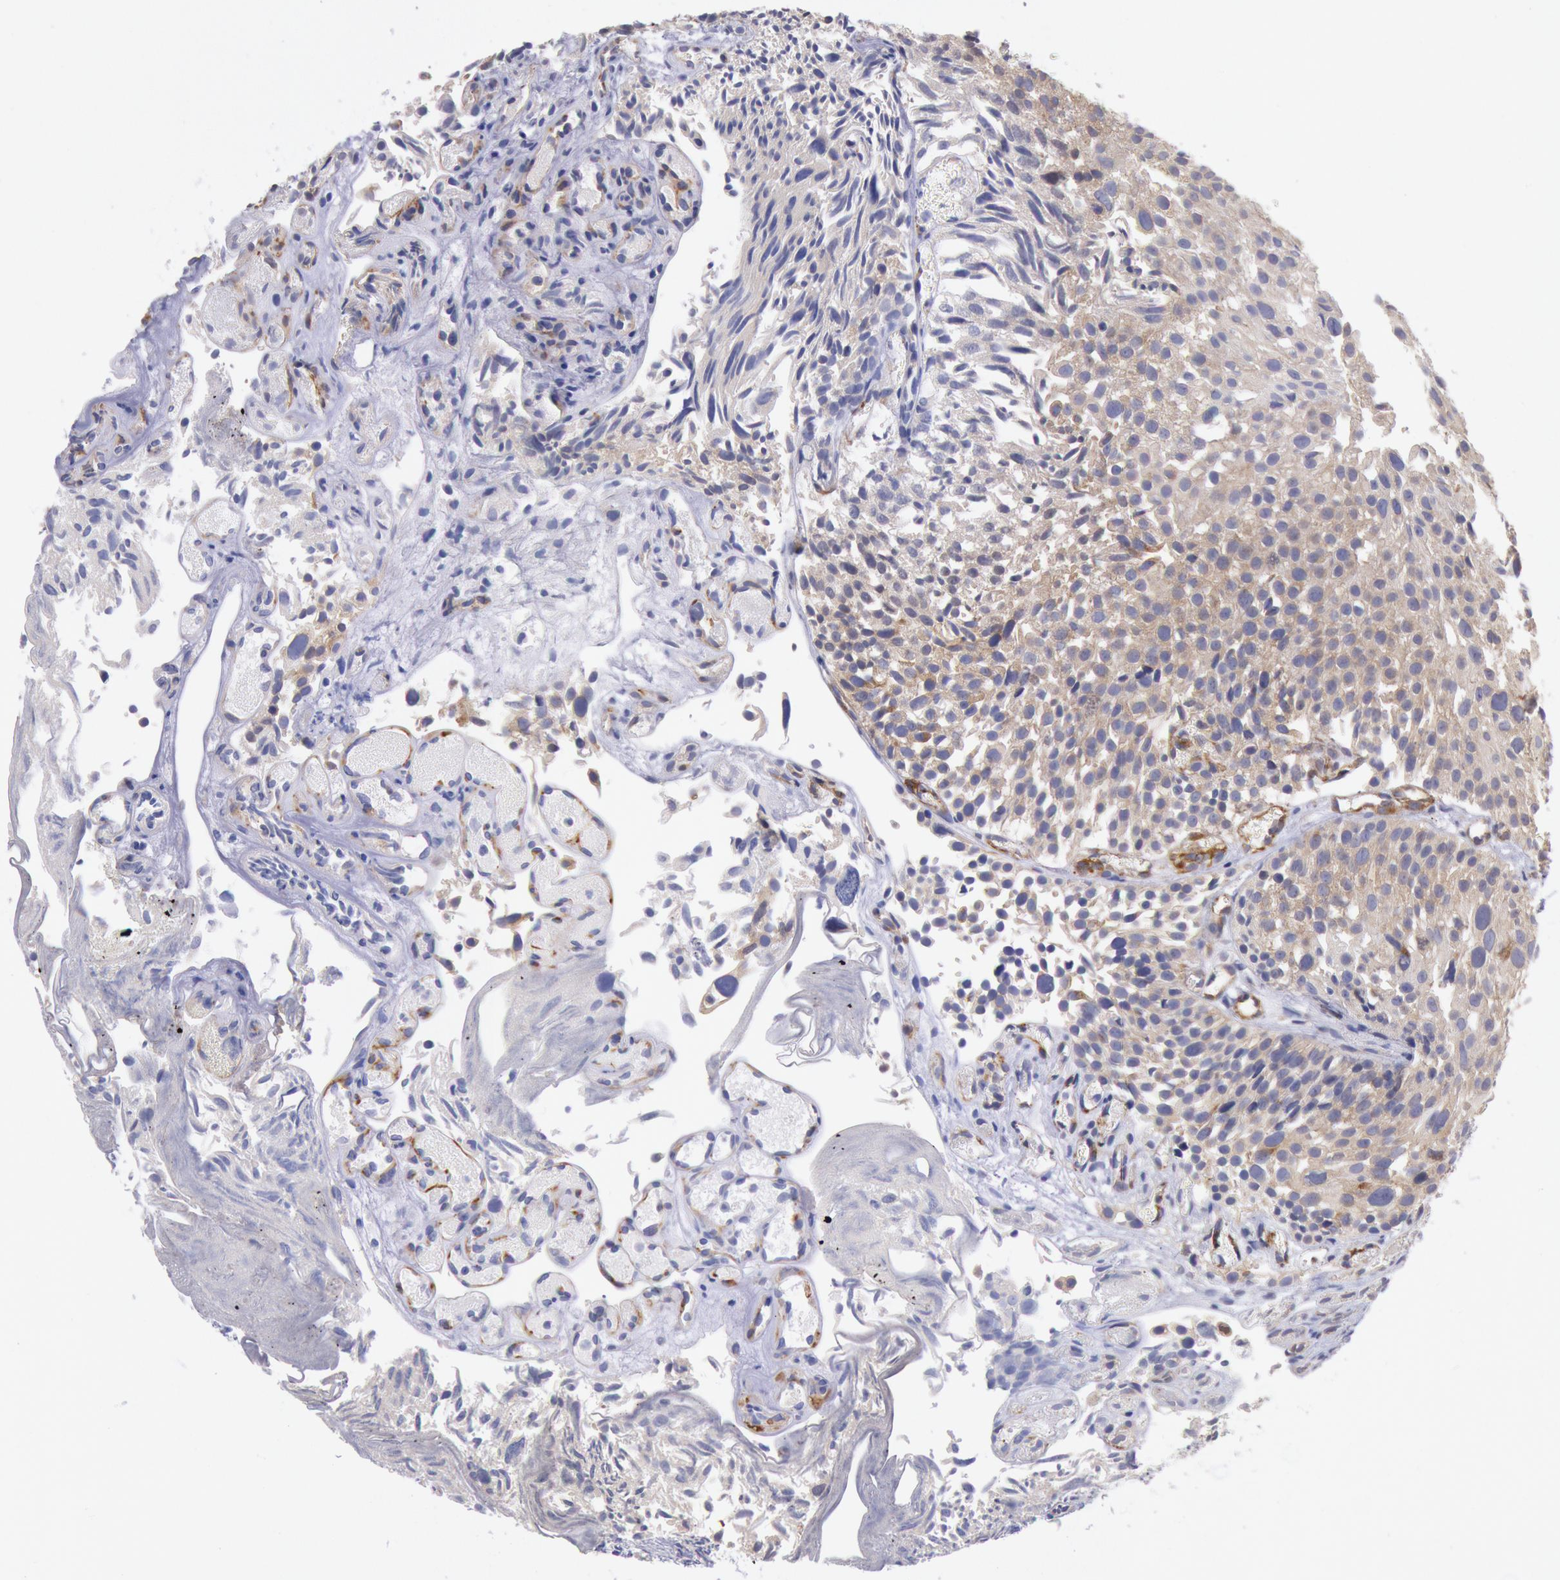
{"staining": {"intensity": "weak", "quantity": ">75%", "location": "cytoplasmic/membranous"}, "tissue": "urothelial cancer", "cell_type": "Tumor cells", "image_type": "cancer", "snomed": [{"axis": "morphology", "description": "Urothelial carcinoma, High grade"}, {"axis": "topography", "description": "Urinary bladder"}], "caption": "A high-resolution image shows immunohistochemistry (IHC) staining of urothelial cancer, which displays weak cytoplasmic/membranous staining in about >75% of tumor cells.", "gene": "DRG1", "patient": {"sex": "female", "age": 78}}